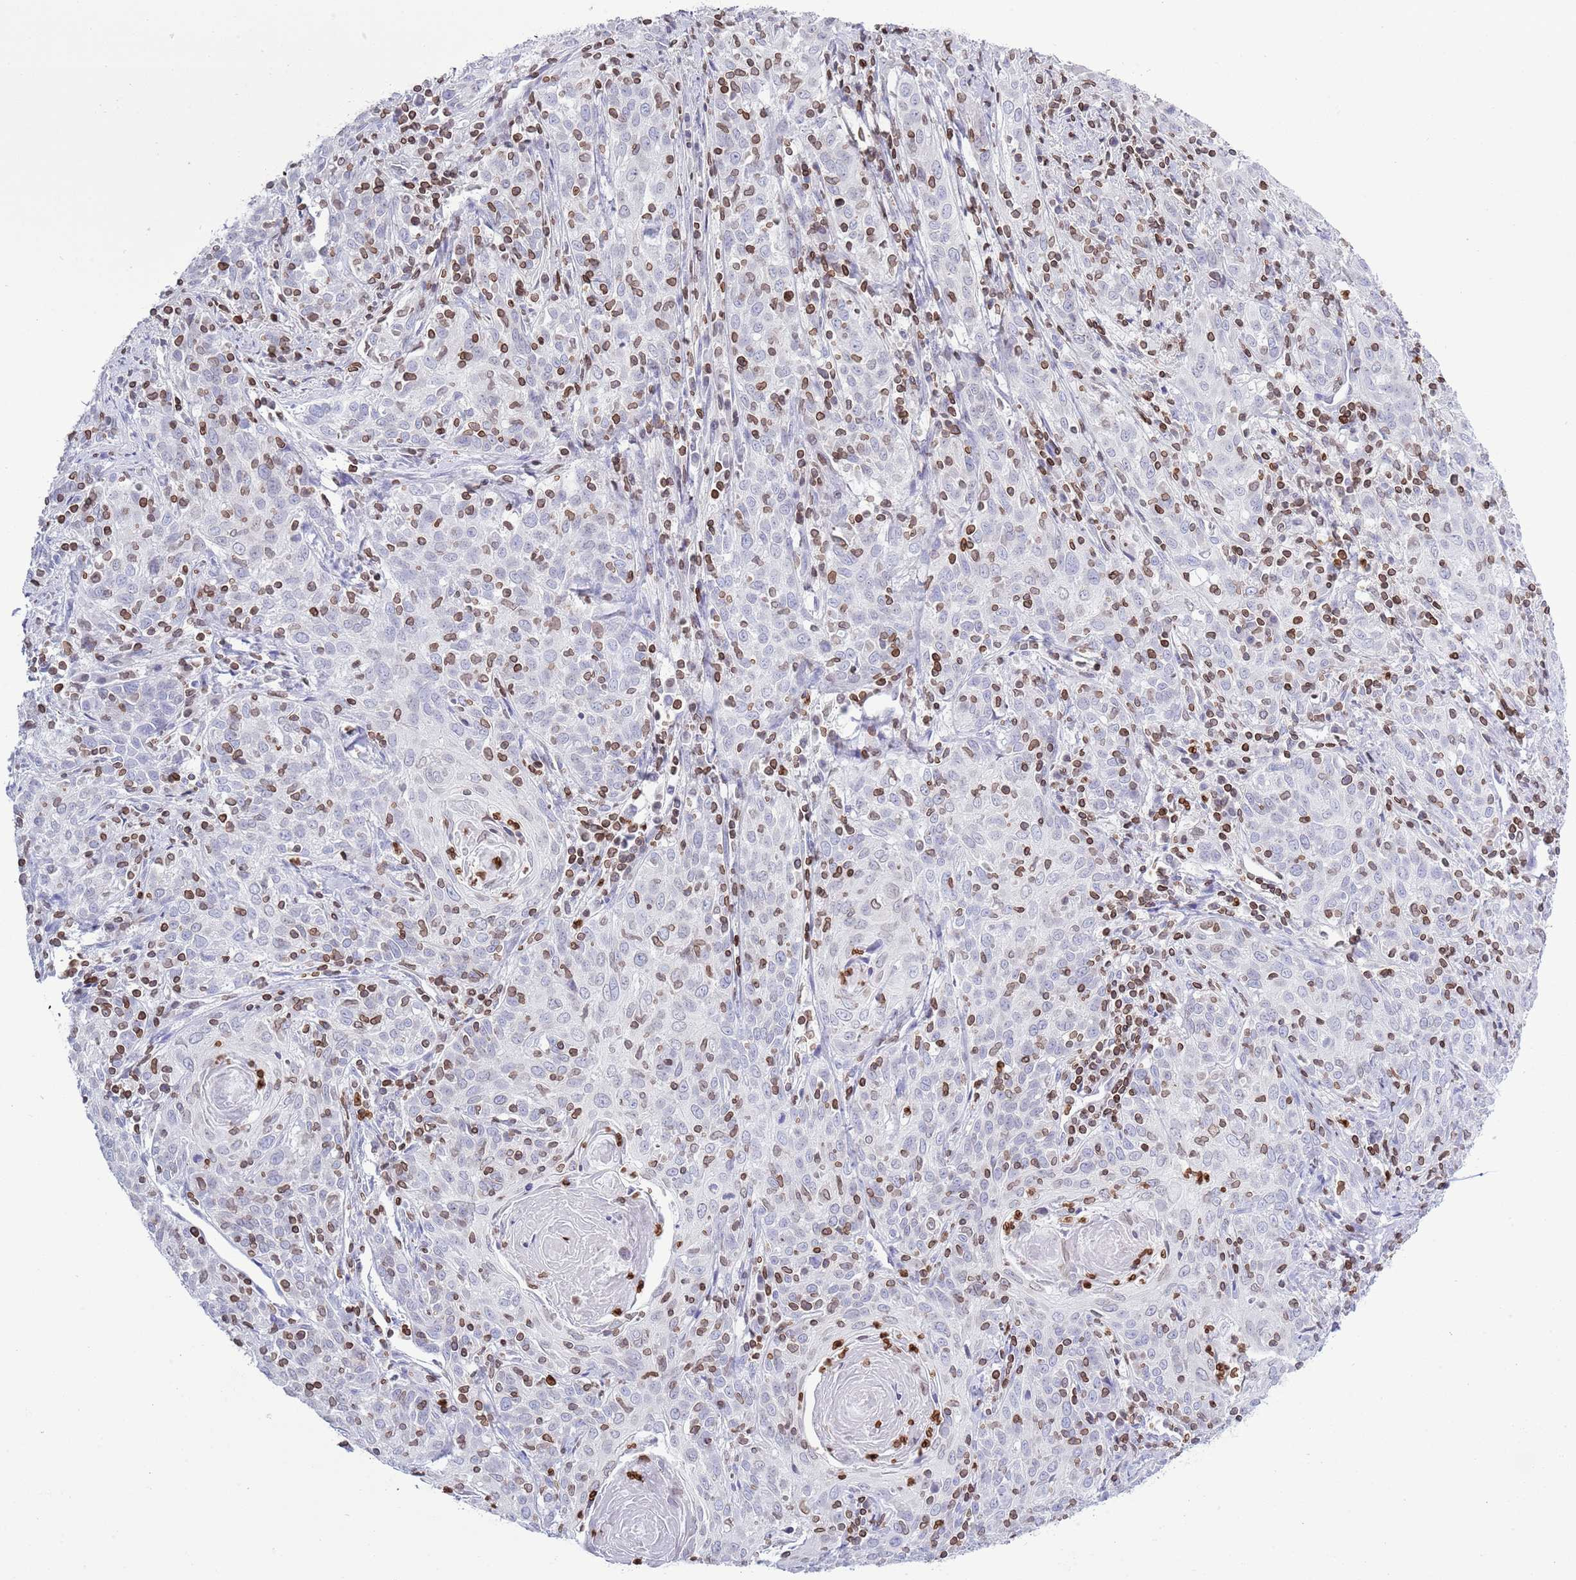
{"staining": {"intensity": "weak", "quantity": "<25%", "location": "cytoplasmic/membranous,nuclear"}, "tissue": "cervical cancer", "cell_type": "Tumor cells", "image_type": "cancer", "snomed": [{"axis": "morphology", "description": "Squamous cell carcinoma, NOS"}, {"axis": "topography", "description": "Cervix"}], "caption": "An immunohistochemistry histopathology image of cervical cancer is shown. There is no staining in tumor cells of cervical cancer.", "gene": "LBR", "patient": {"sex": "female", "age": 57}}